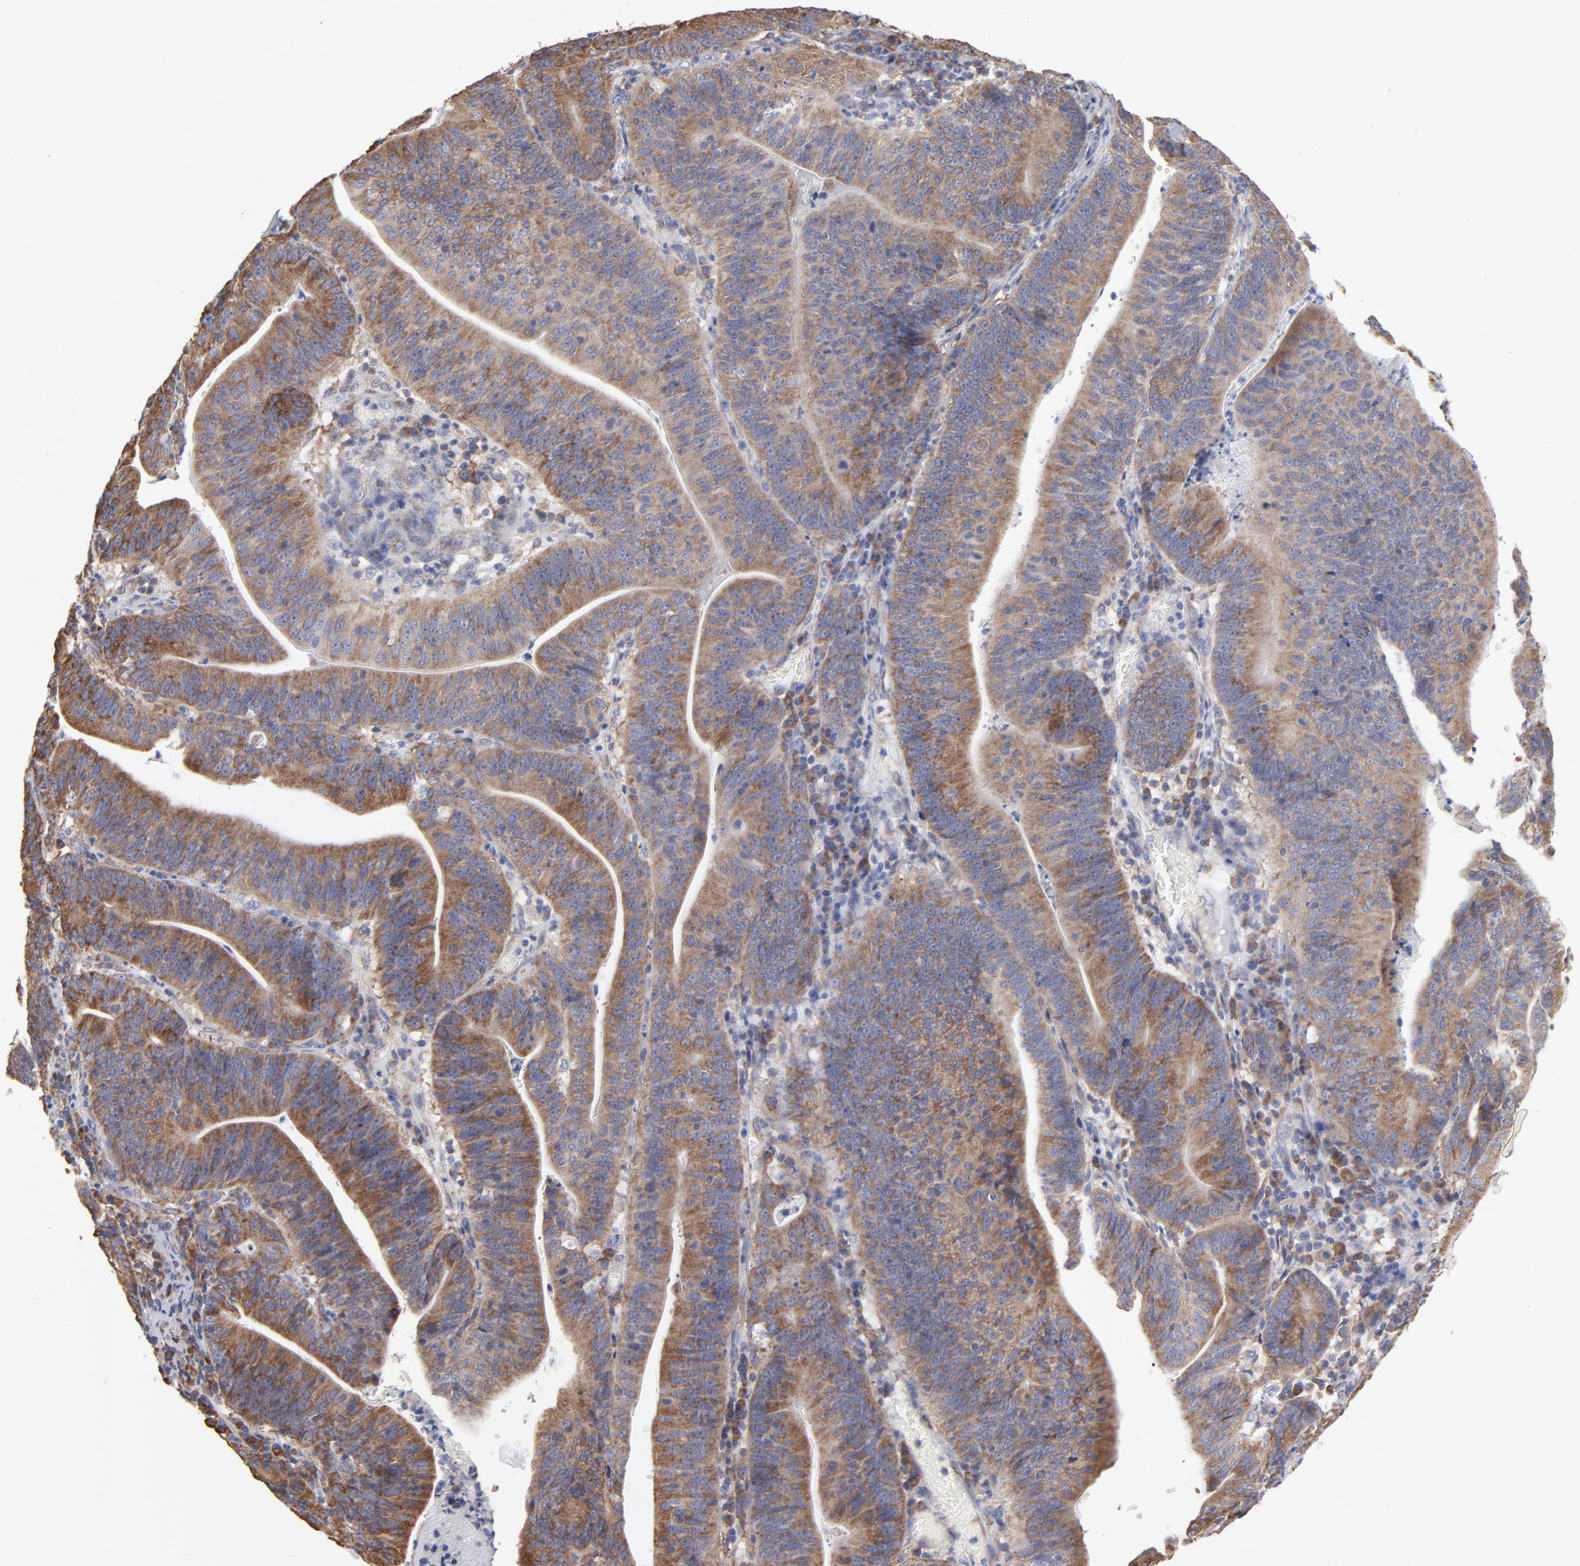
{"staining": {"intensity": "moderate", "quantity": ">75%", "location": "cytoplasmic/membranous"}, "tissue": "stomach cancer", "cell_type": "Tumor cells", "image_type": "cancer", "snomed": [{"axis": "morphology", "description": "Adenocarcinoma, NOS"}, {"axis": "topography", "description": "Stomach, lower"}], "caption": "DAB immunohistochemical staining of human stomach adenocarcinoma reveals moderate cytoplasmic/membranous protein staining in about >75% of tumor cells.", "gene": "RPL3", "patient": {"sex": "female", "age": 86}}